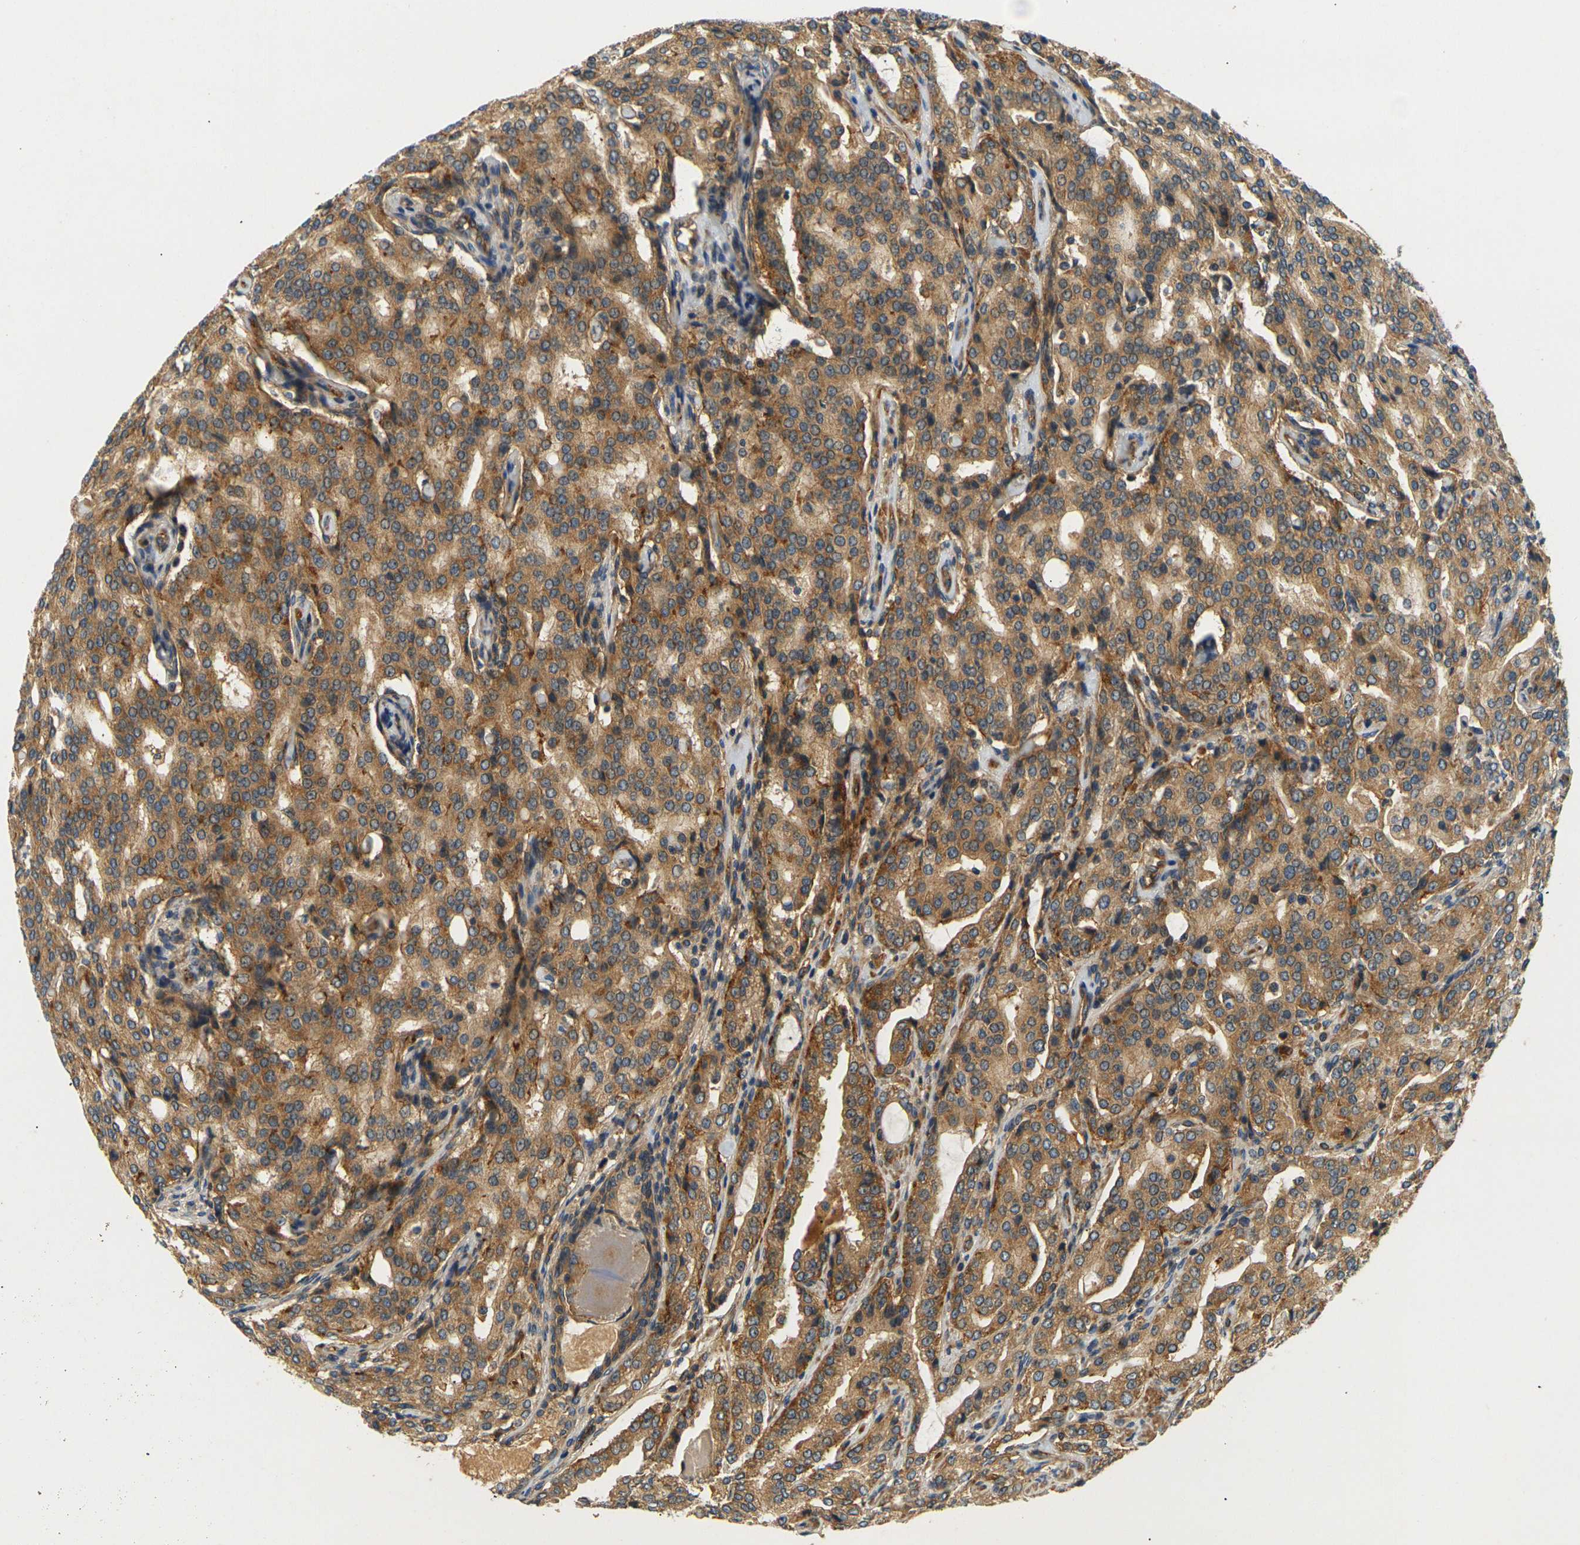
{"staining": {"intensity": "moderate", "quantity": ">75%", "location": "cytoplasmic/membranous"}, "tissue": "prostate cancer", "cell_type": "Tumor cells", "image_type": "cancer", "snomed": [{"axis": "morphology", "description": "Adenocarcinoma, High grade"}, {"axis": "topography", "description": "Prostate"}], "caption": "Prostate cancer (adenocarcinoma (high-grade)) stained with immunohistochemistry (IHC) reveals moderate cytoplasmic/membranous positivity in about >75% of tumor cells.", "gene": "LRCH3", "patient": {"sex": "male", "age": 72}}